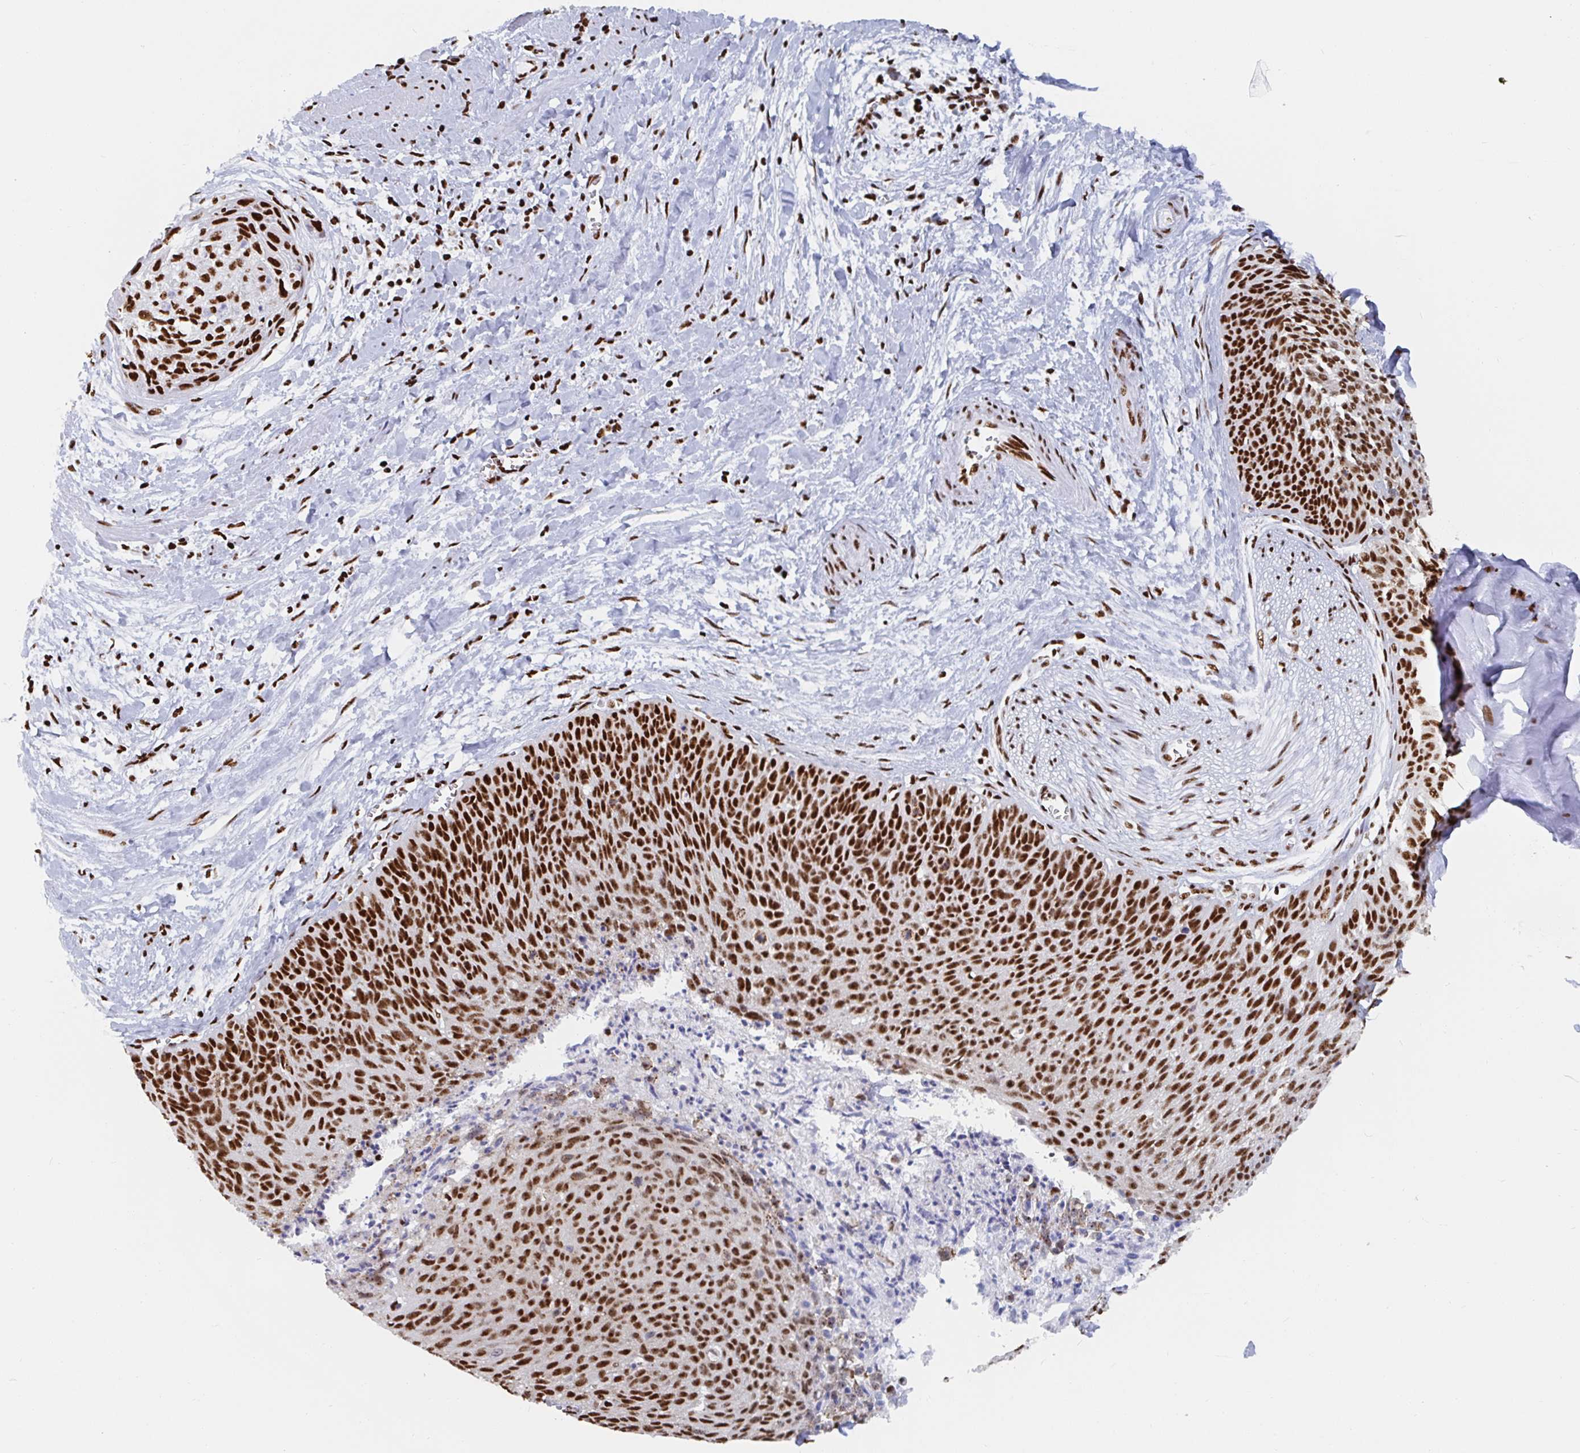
{"staining": {"intensity": "strong", "quantity": ">75%", "location": "nuclear"}, "tissue": "cervical cancer", "cell_type": "Tumor cells", "image_type": "cancer", "snomed": [{"axis": "morphology", "description": "Squamous cell carcinoma, NOS"}, {"axis": "topography", "description": "Cervix"}], "caption": "Protein analysis of squamous cell carcinoma (cervical) tissue shows strong nuclear positivity in approximately >75% of tumor cells.", "gene": "EWSR1", "patient": {"sex": "female", "age": 55}}